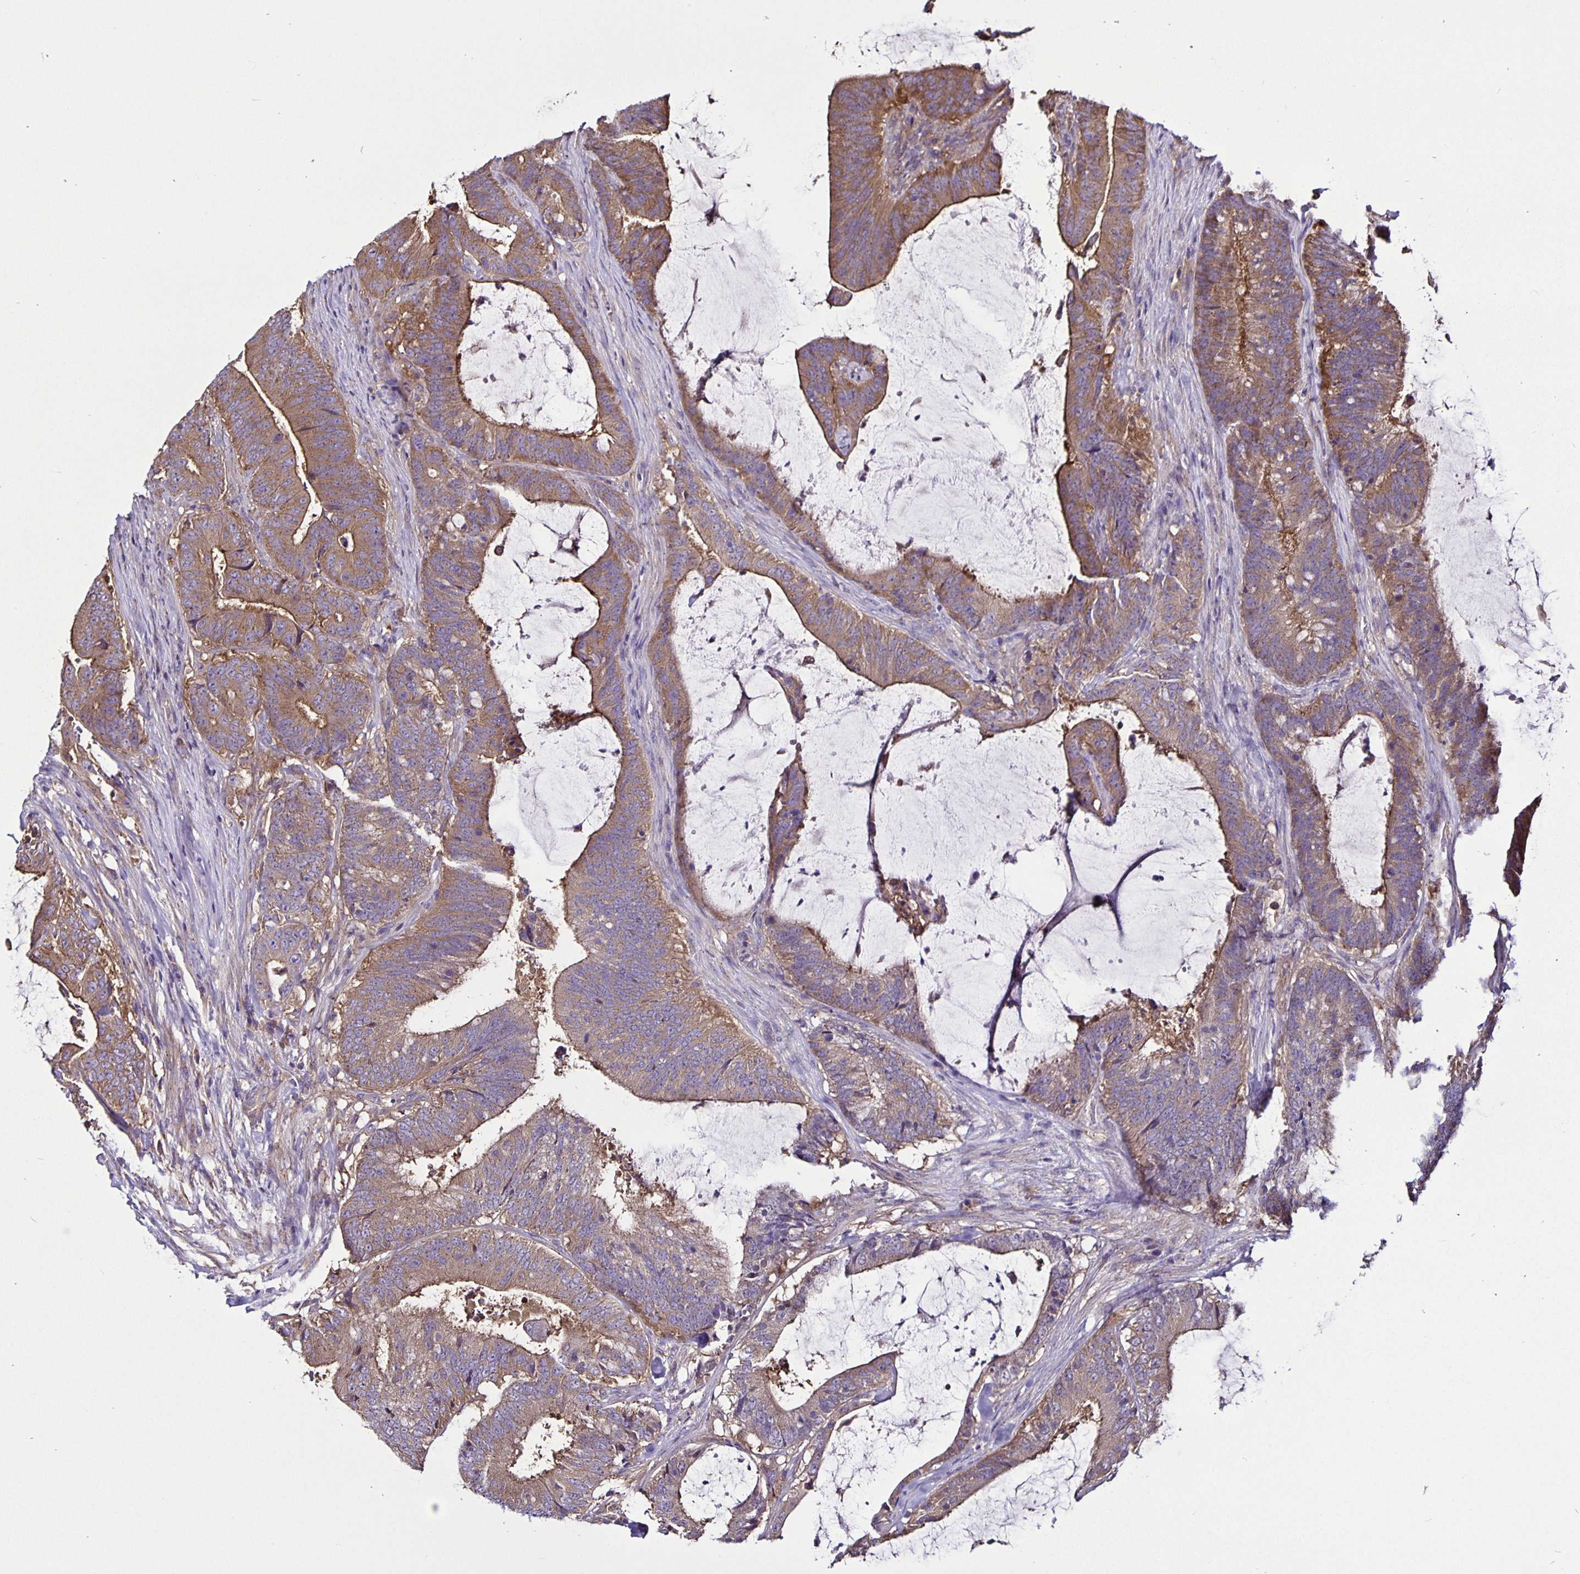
{"staining": {"intensity": "moderate", "quantity": ">75%", "location": "cytoplasmic/membranous"}, "tissue": "colorectal cancer", "cell_type": "Tumor cells", "image_type": "cancer", "snomed": [{"axis": "morphology", "description": "Adenocarcinoma, NOS"}, {"axis": "topography", "description": "Colon"}], "caption": "Protein staining demonstrates moderate cytoplasmic/membranous positivity in about >75% of tumor cells in colorectal adenocarcinoma.", "gene": "SNX5", "patient": {"sex": "female", "age": 43}}